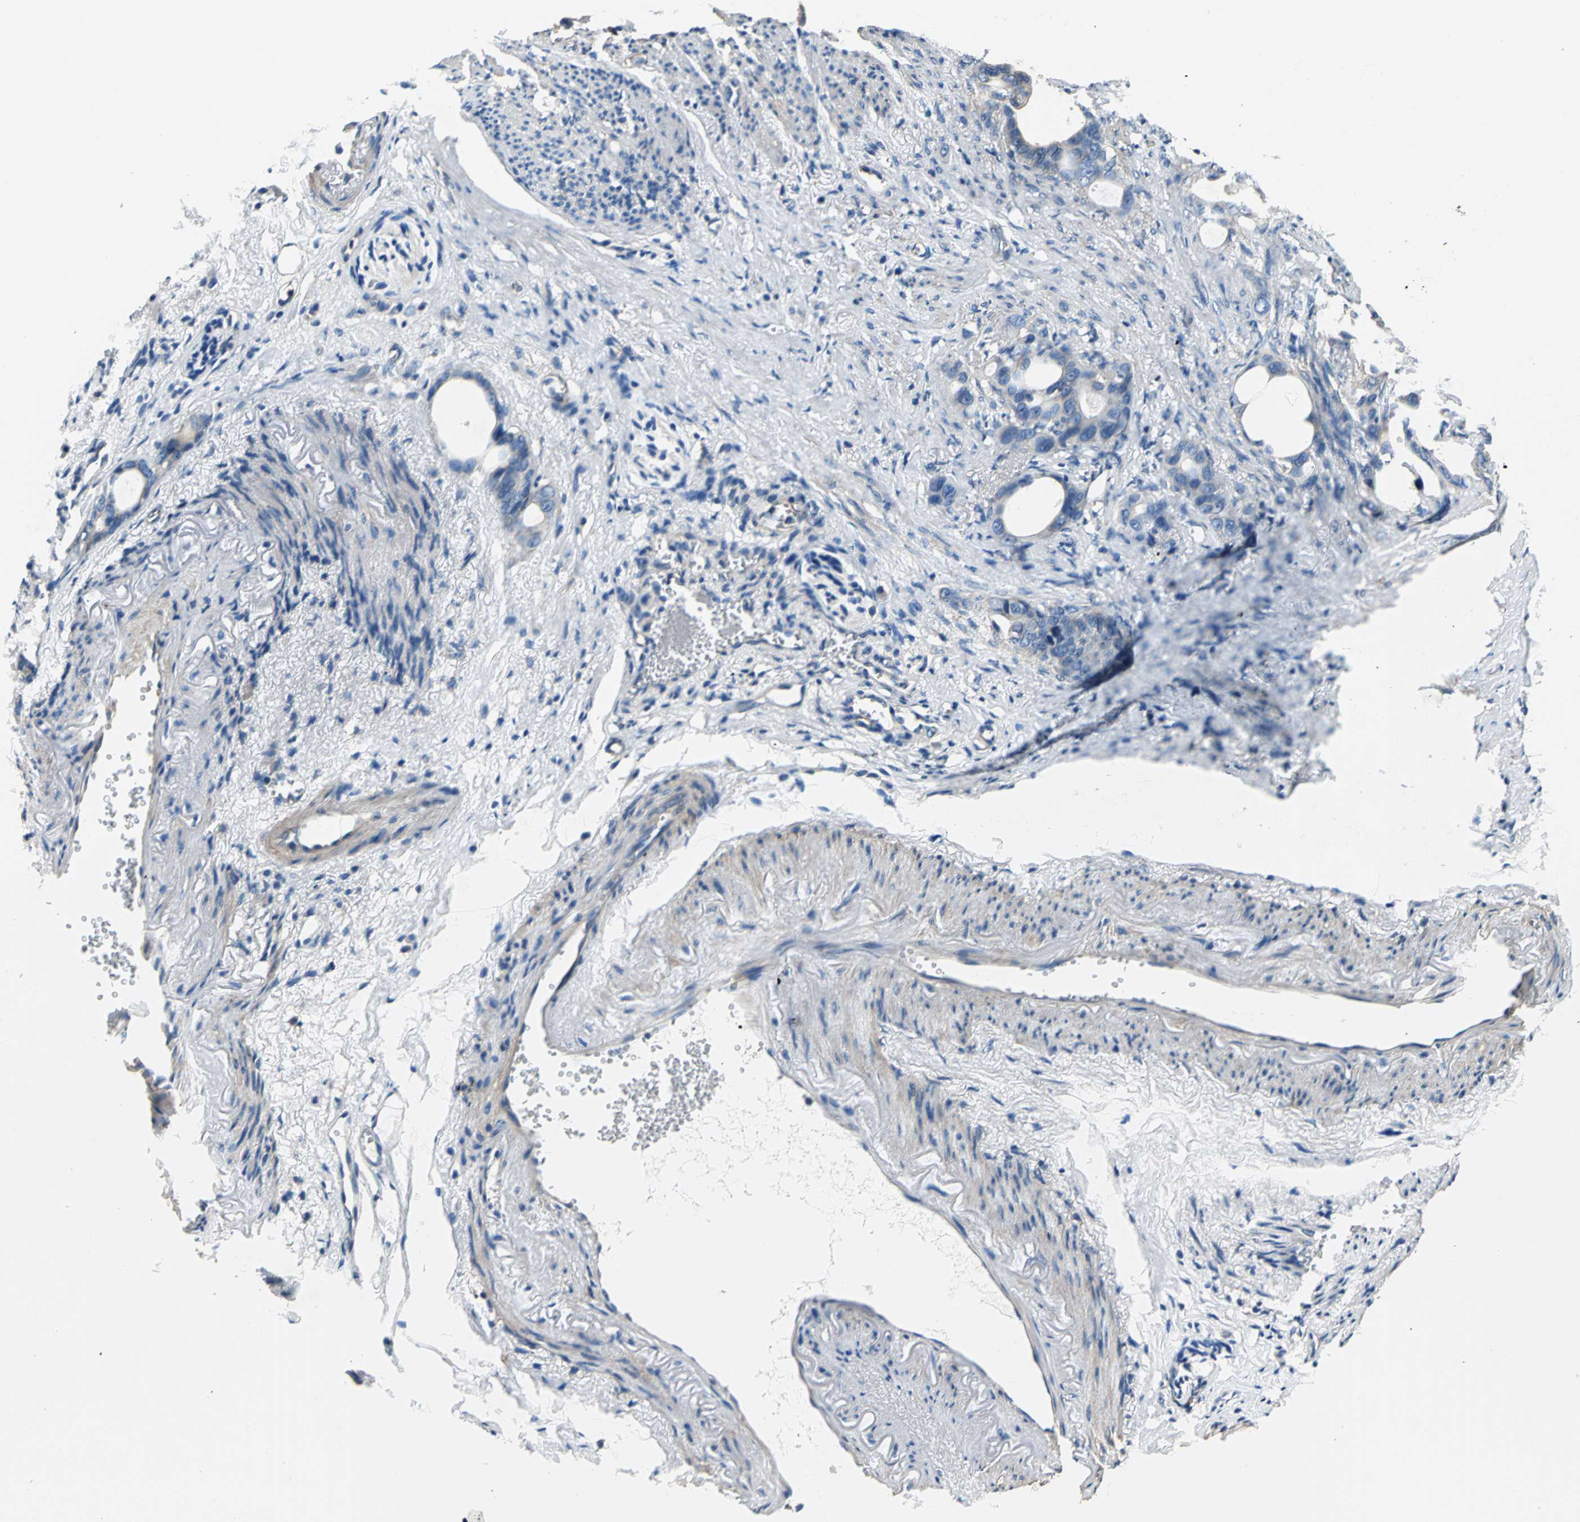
{"staining": {"intensity": "weak", "quantity": ">75%", "location": "cytoplasmic/membranous"}, "tissue": "stomach cancer", "cell_type": "Tumor cells", "image_type": "cancer", "snomed": [{"axis": "morphology", "description": "Adenocarcinoma, NOS"}, {"axis": "topography", "description": "Stomach"}], "caption": "Immunohistochemistry image of neoplastic tissue: stomach cancer stained using IHC demonstrates low levels of weak protein expression localized specifically in the cytoplasmic/membranous of tumor cells, appearing as a cytoplasmic/membranous brown color.", "gene": "DDX3Y", "patient": {"sex": "female", "age": 75}}